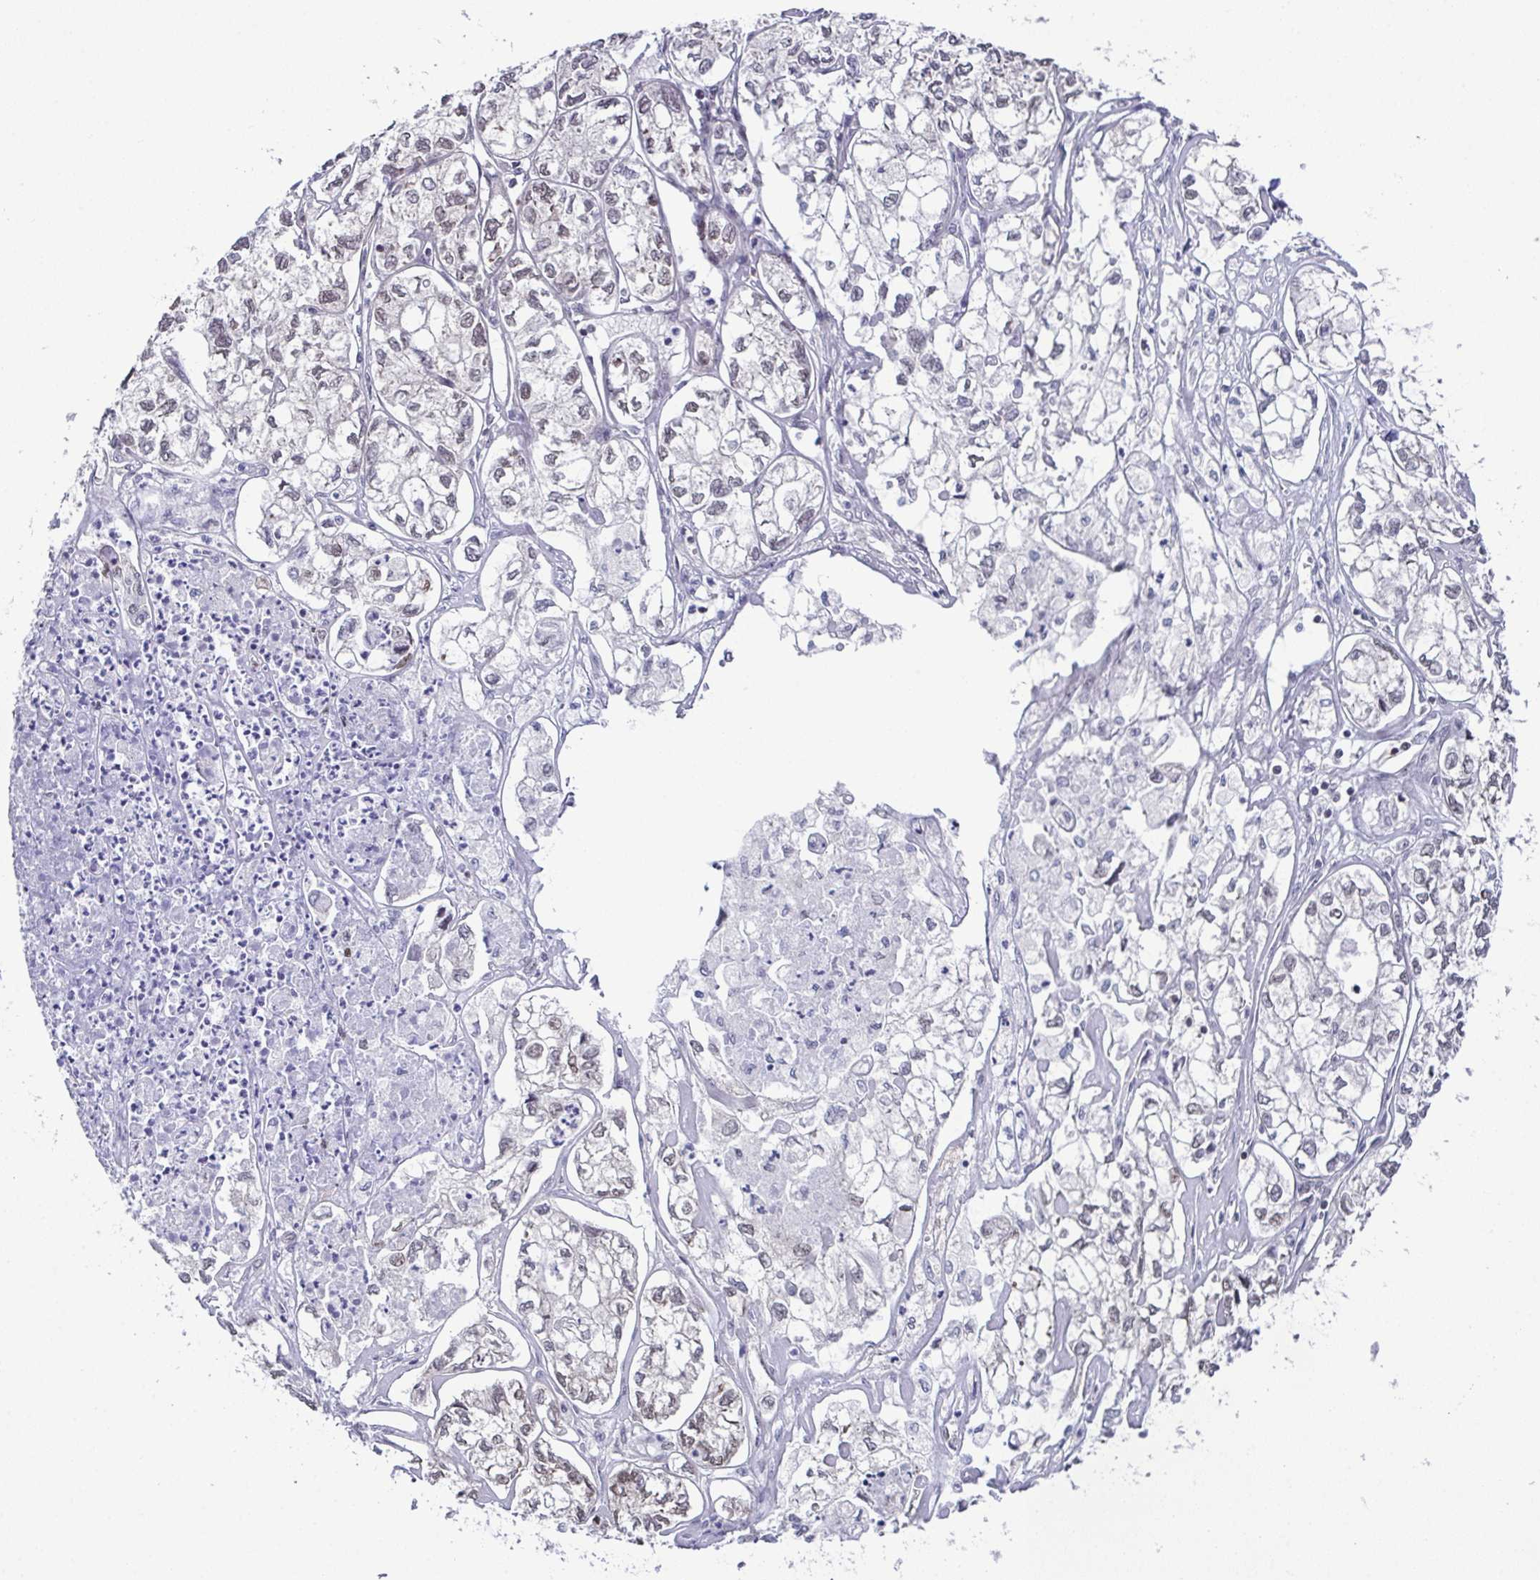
{"staining": {"intensity": "weak", "quantity": "25%-75%", "location": "nuclear"}, "tissue": "ovarian cancer", "cell_type": "Tumor cells", "image_type": "cancer", "snomed": [{"axis": "morphology", "description": "Carcinoma, endometroid"}, {"axis": "topography", "description": "Ovary"}], "caption": "Protein expression analysis of ovarian endometroid carcinoma demonstrates weak nuclear staining in about 25%-75% of tumor cells.", "gene": "DNAJB1", "patient": {"sex": "female", "age": 64}}